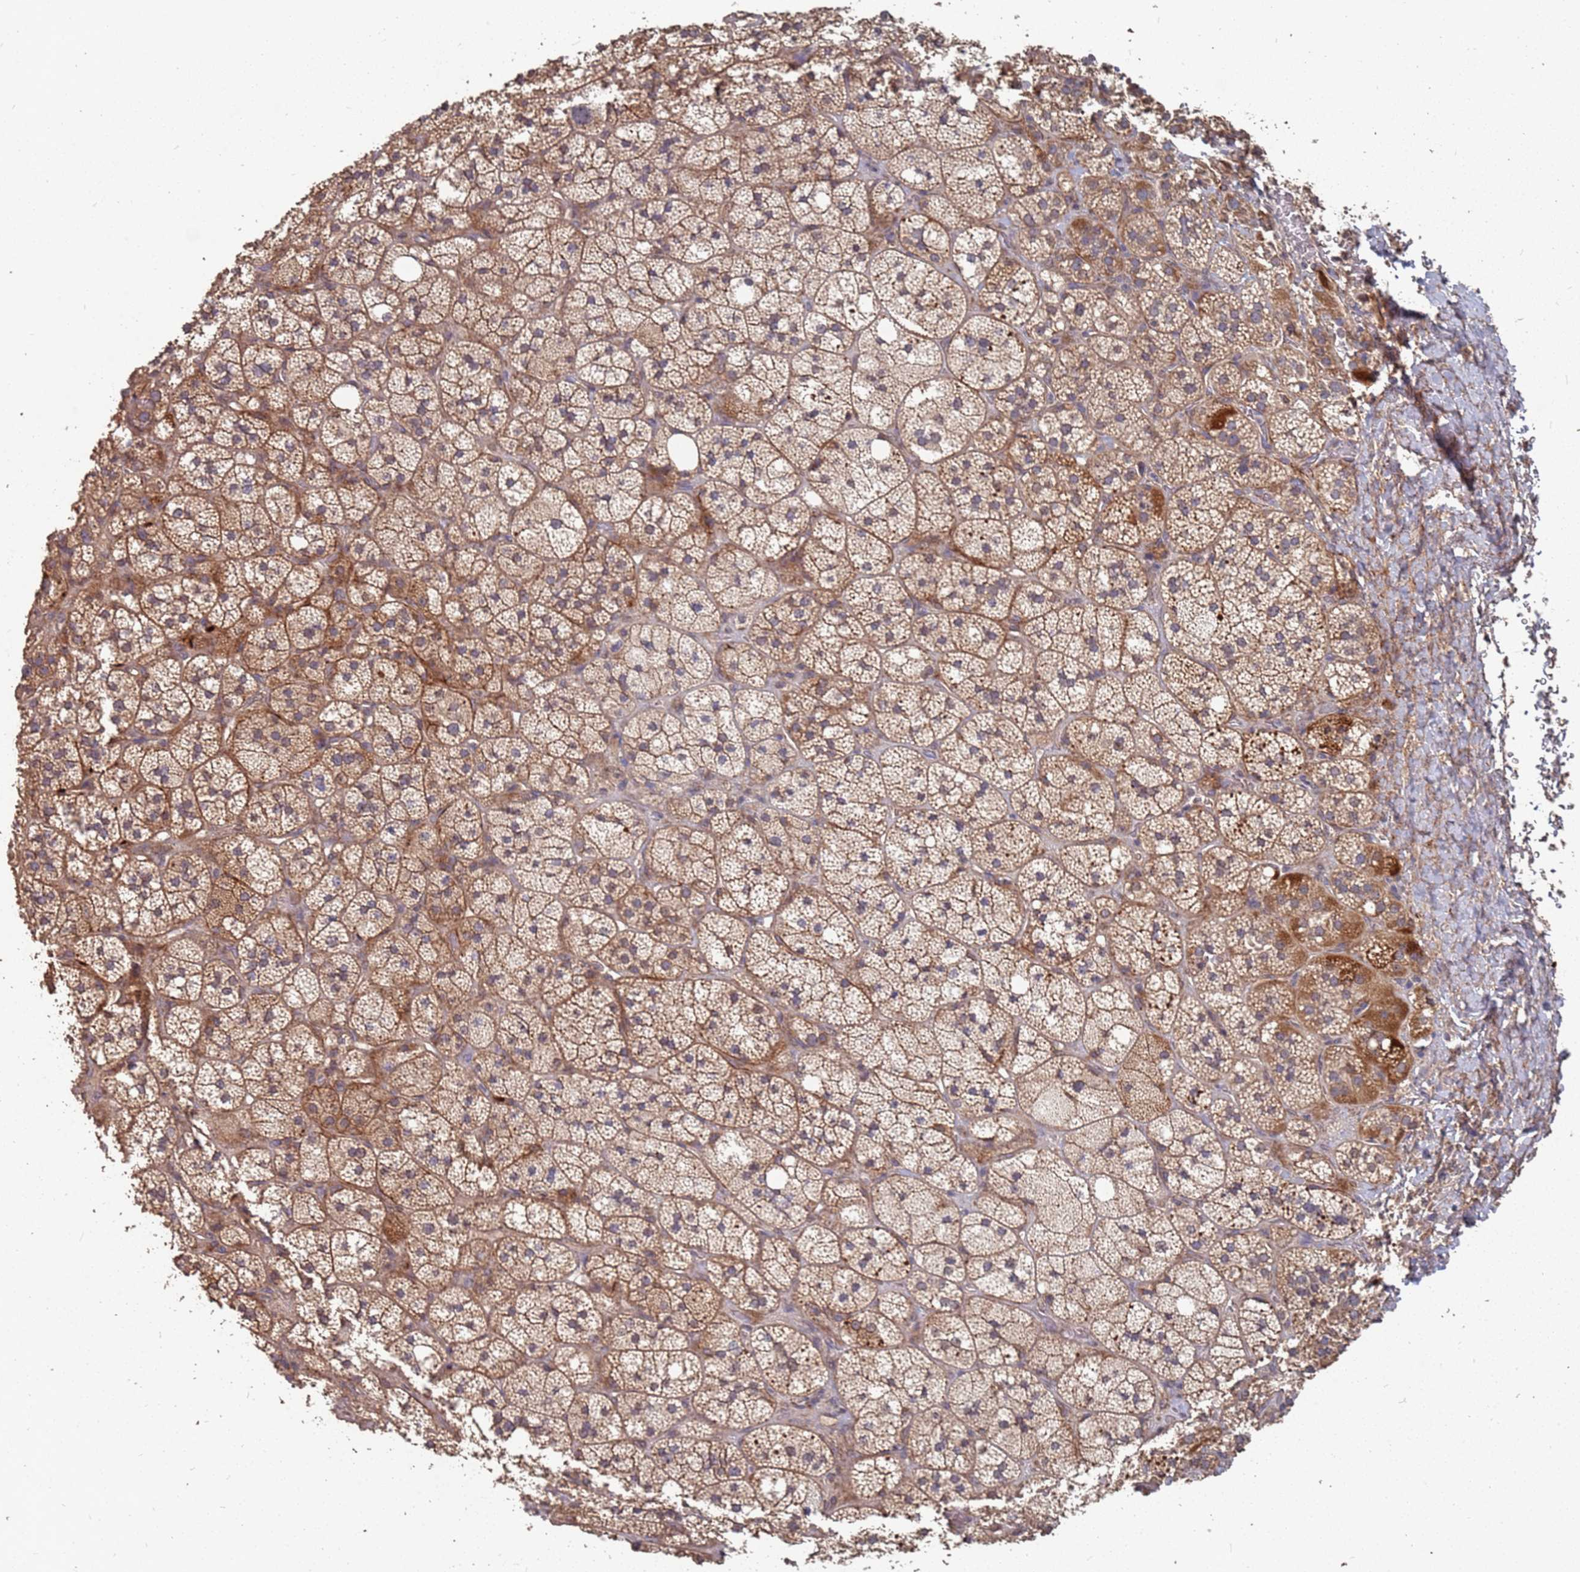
{"staining": {"intensity": "moderate", "quantity": ">75%", "location": "cytoplasmic/membranous"}, "tissue": "adrenal gland", "cell_type": "Glandular cells", "image_type": "normal", "snomed": [{"axis": "morphology", "description": "Normal tissue, NOS"}, {"axis": "topography", "description": "Adrenal gland"}], "caption": "Adrenal gland stained with a brown dye reveals moderate cytoplasmic/membranous positive positivity in approximately >75% of glandular cells.", "gene": "PRORP", "patient": {"sex": "male", "age": 61}}